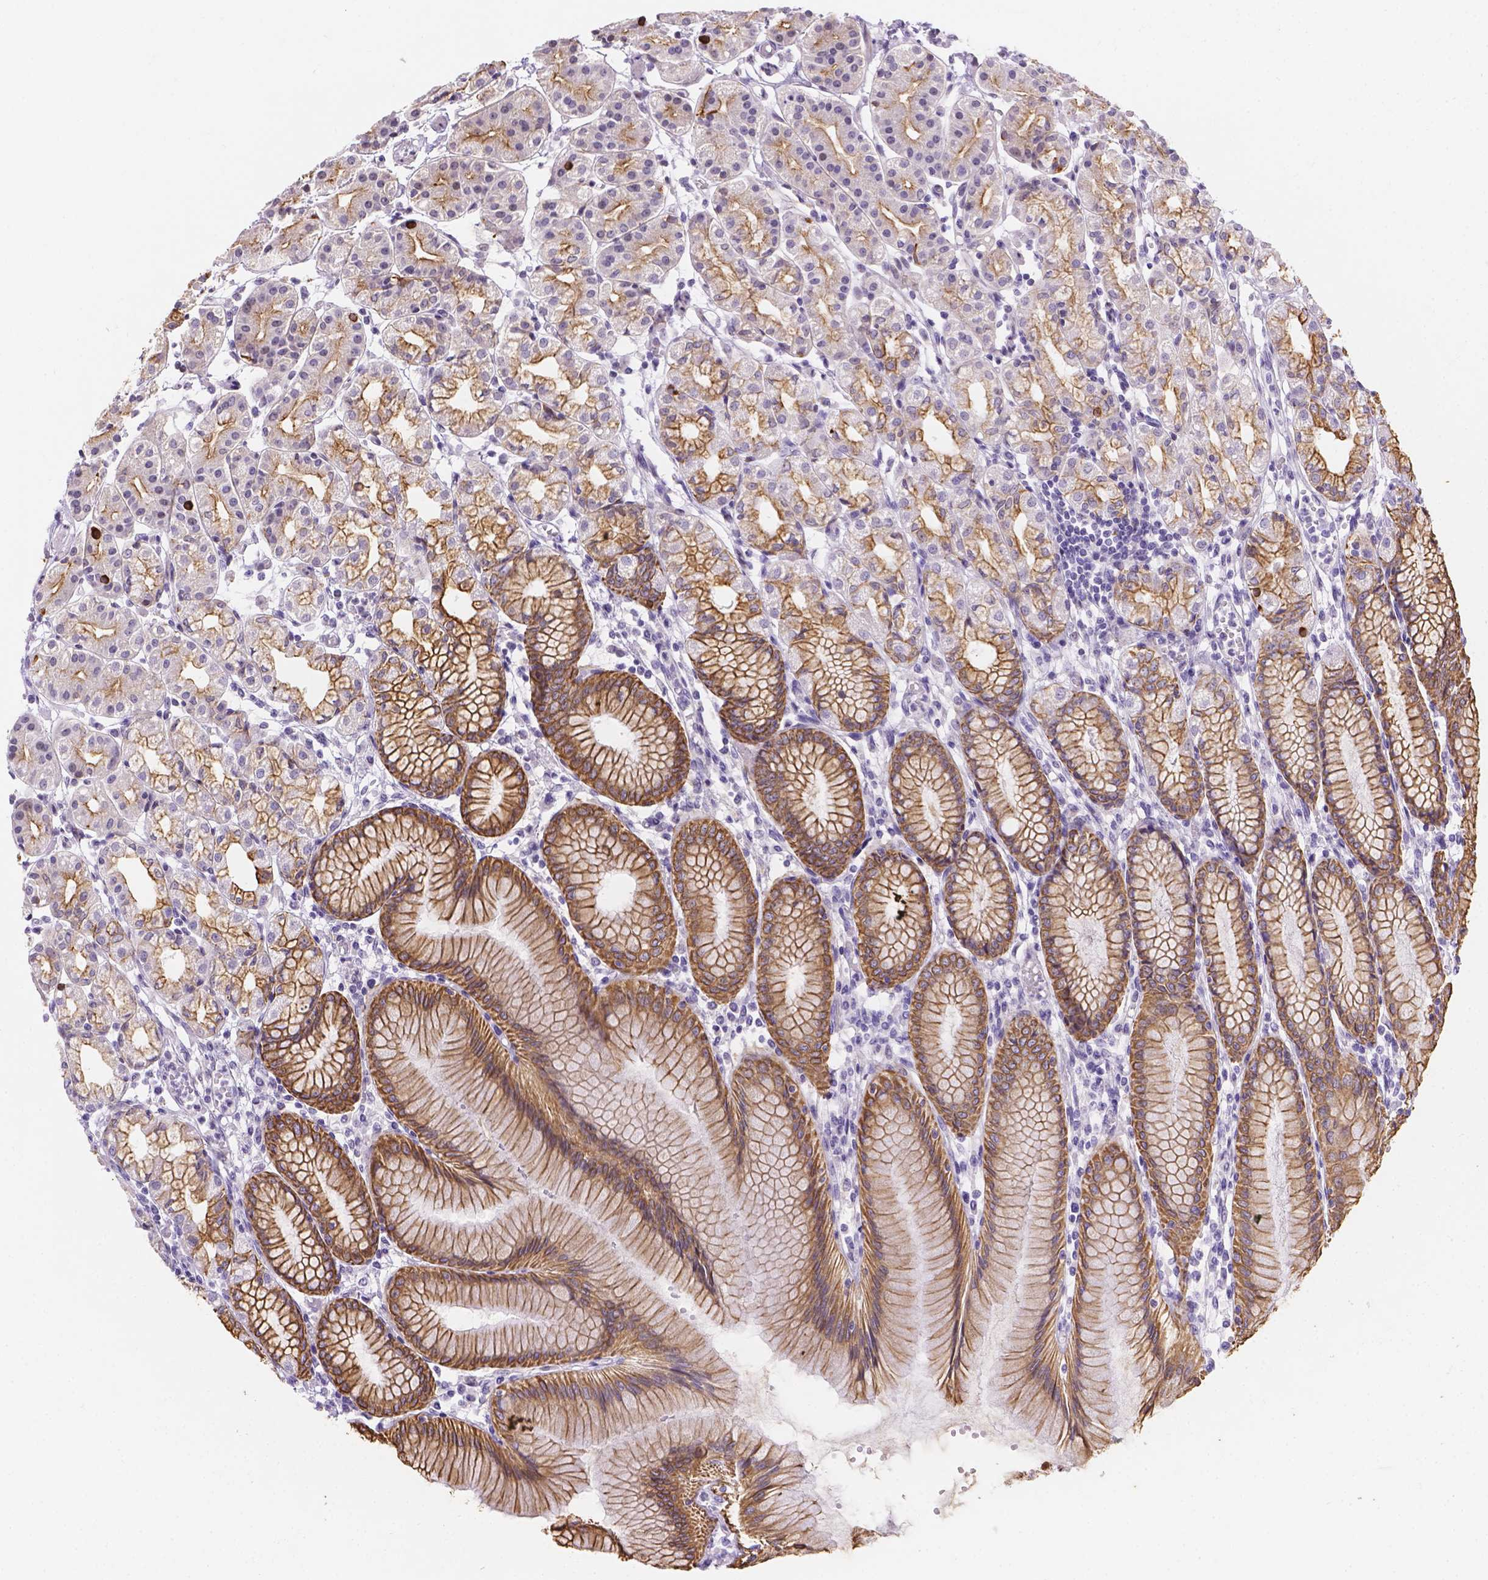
{"staining": {"intensity": "moderate", "quantity": ">75%", "location": "cytoplasmic/membranous"}, "tissue": "stomach", "cell_type": "Glandular cells", "image_type": "normal", "snomed": [{"axis": "morphology", "description": "Normal tissue, NOS"}, {"axis": "topography", "description": "Skeletal muscle"}, {"axis": "topography", "description": "Stomach"}], "caption": "This histopathology image reveals unremarkable stomach stained with immunohistochemistry (IHC) to label a protein in brown. The cytoplasmic/membranous of glandular cells show moderate positivity for the protein. Nuclei are counter-stained blue.", "gene": "DMWD", "patient": {"sex": "female", "age": 57}}